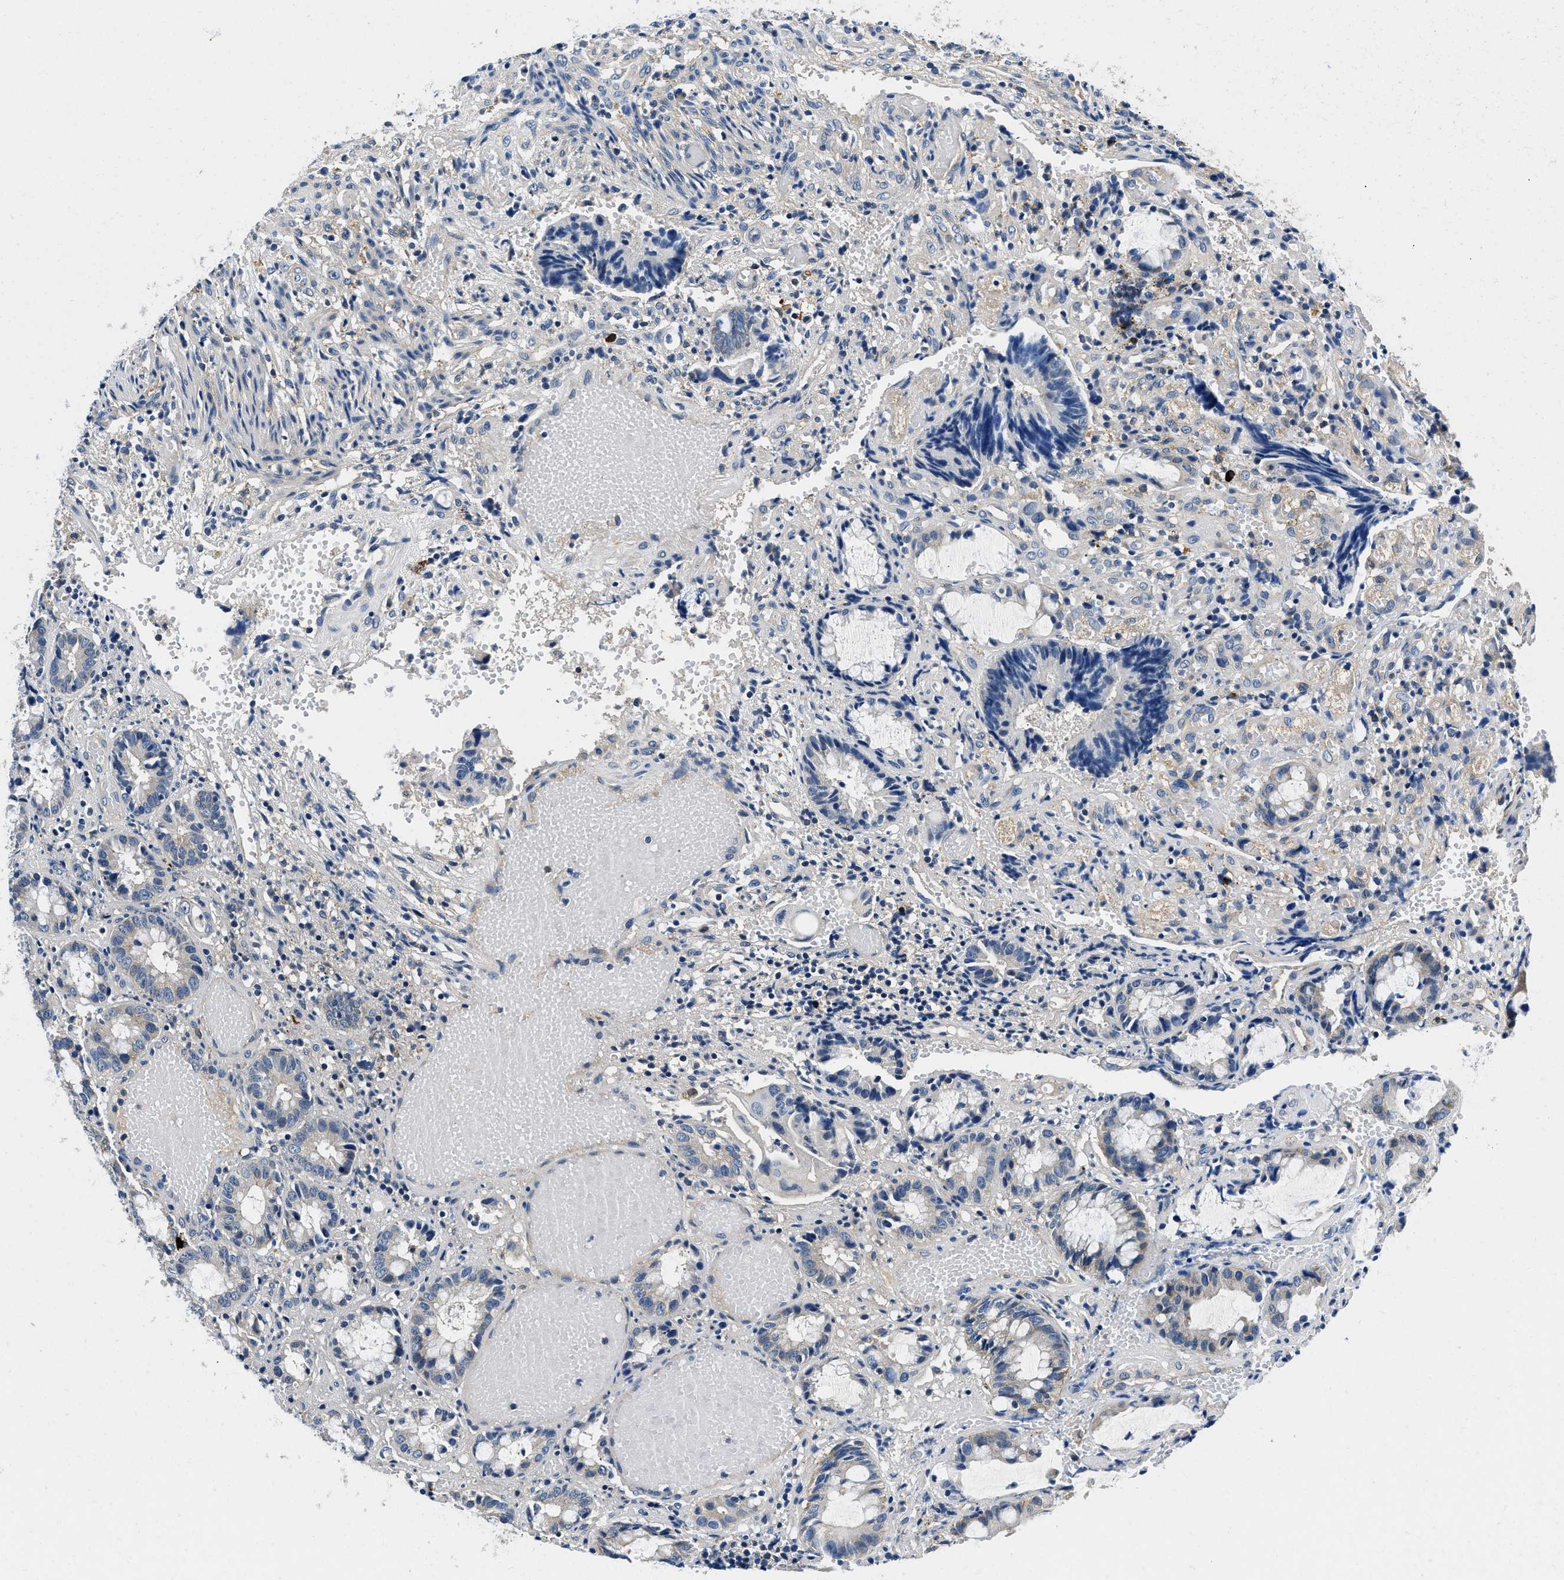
{"staining": {"intensity": "moderate", "quantity": "<25%", "location": "cytoplasmic/membranous"}, "tissue": "colorectal cancer", "cell_type": "Tumor cells", "image_type": "cancer", "snomed": [{"axis": "morphology", "description": "Adenocarcinoma, NOS"}, {"axis": "topography", "description": "Colon"}], "caption": "The immunohistochemical stain labels moderate cytoplasmic/membranous staining in tumor cells of colorectal adenocarcinoma tissue.", "gene": "ZFAND3", "patient": {"sex": "female", "age": 57}}